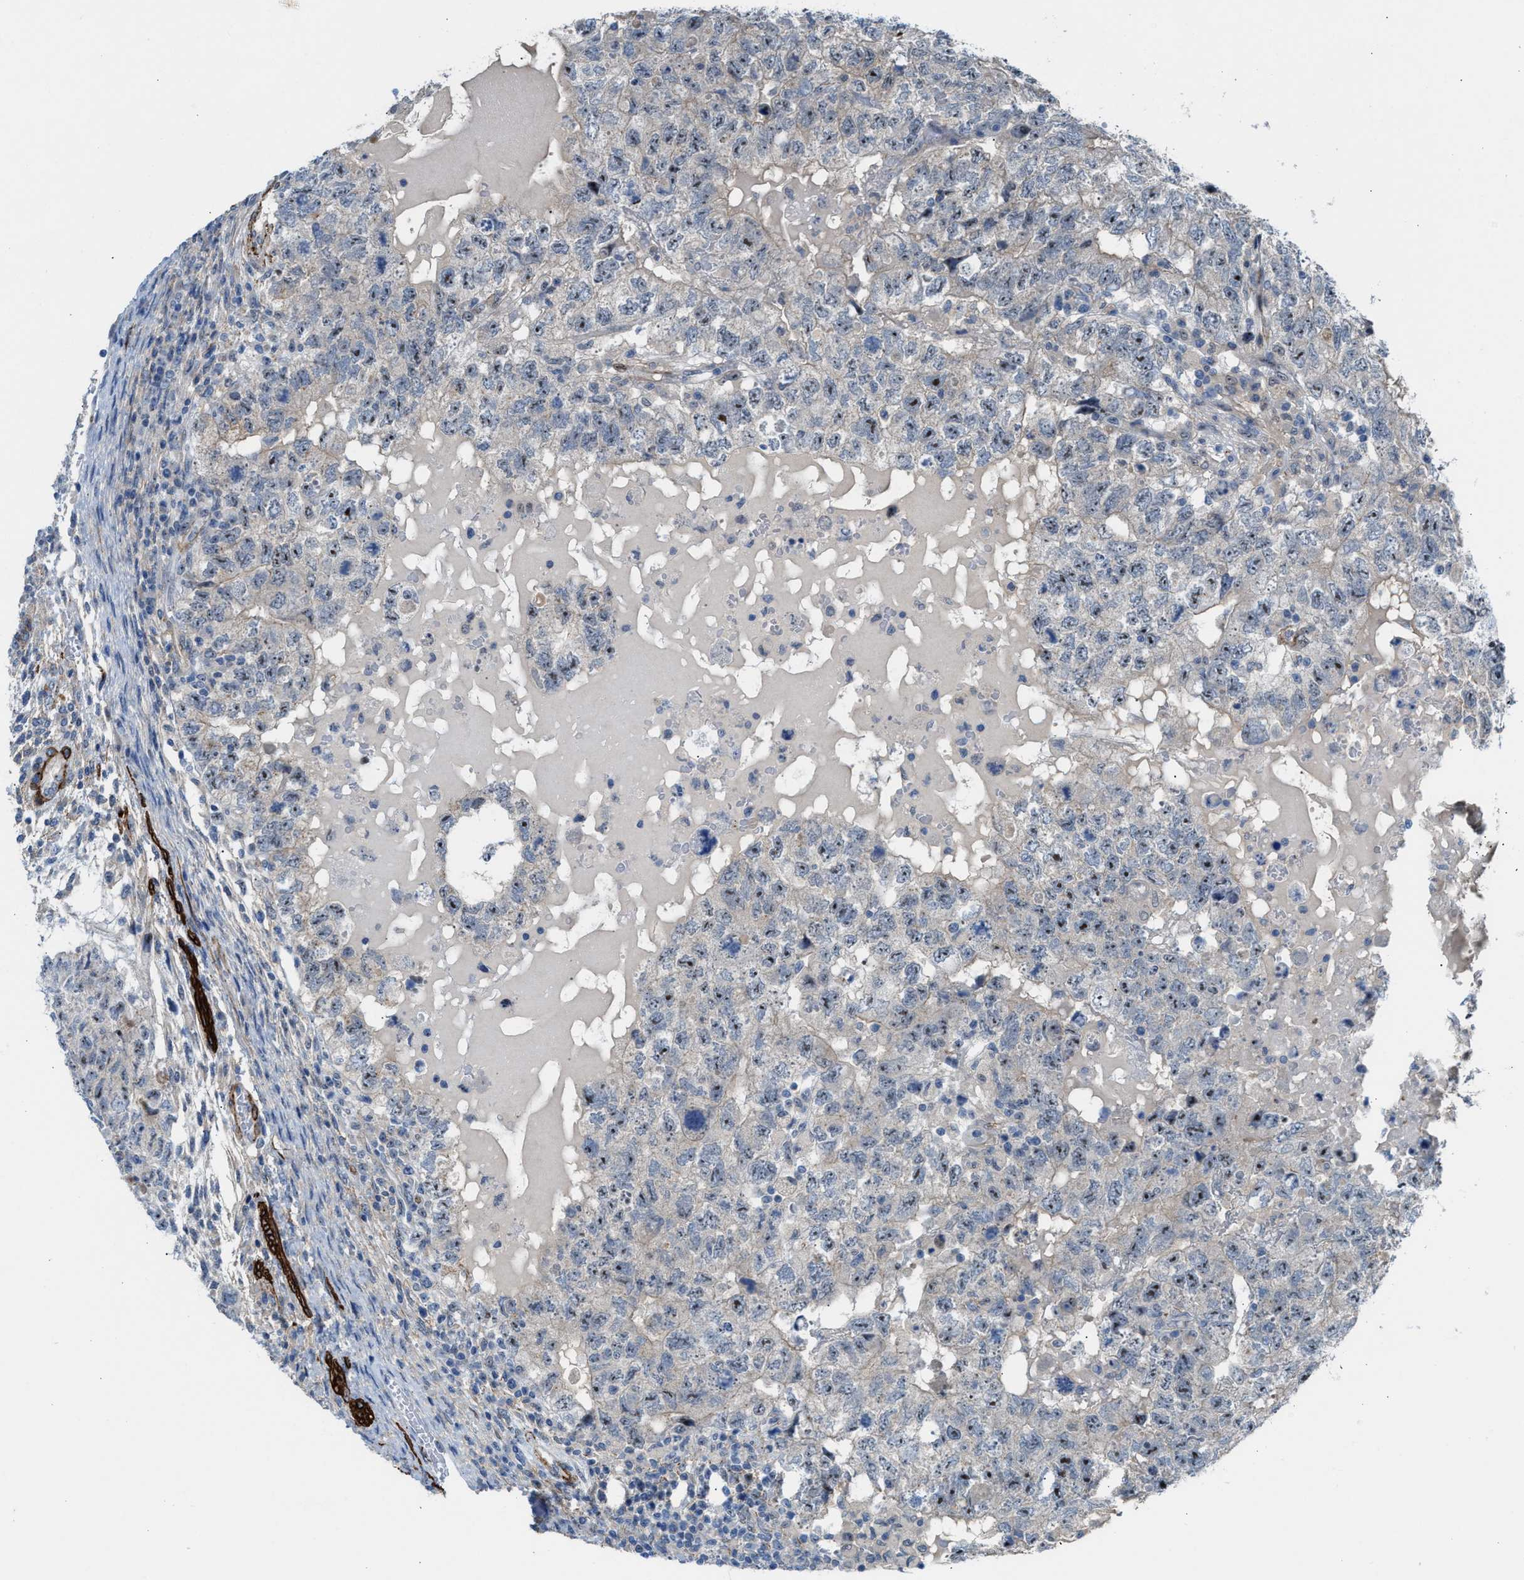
{"staining": {"intensity": "moderate", "quantity": ">75%", "location": "nuclear"}, "tissue": "testis cancer", "cell_type": "Tumor cells", "image_type": "cancer", "snomed": [{"axis": "morphology", "description": "Carcinoma, Embryonal, NOS"}, {"axis": "topography", "description": "Testis"}], "caption": "Immunohistochemical staining of human testis embryonal carcinoma displays medium levels of moderate nuclear expression in approximately >75% of tumor cells. The staining was performed using DAB to visualize the protein expression in brown, while the nuclei were stained in blue with hematoxylin (Magnification: 20x).", "gene": "NQO2", "patient": {"sex": "male", "age": 36}}